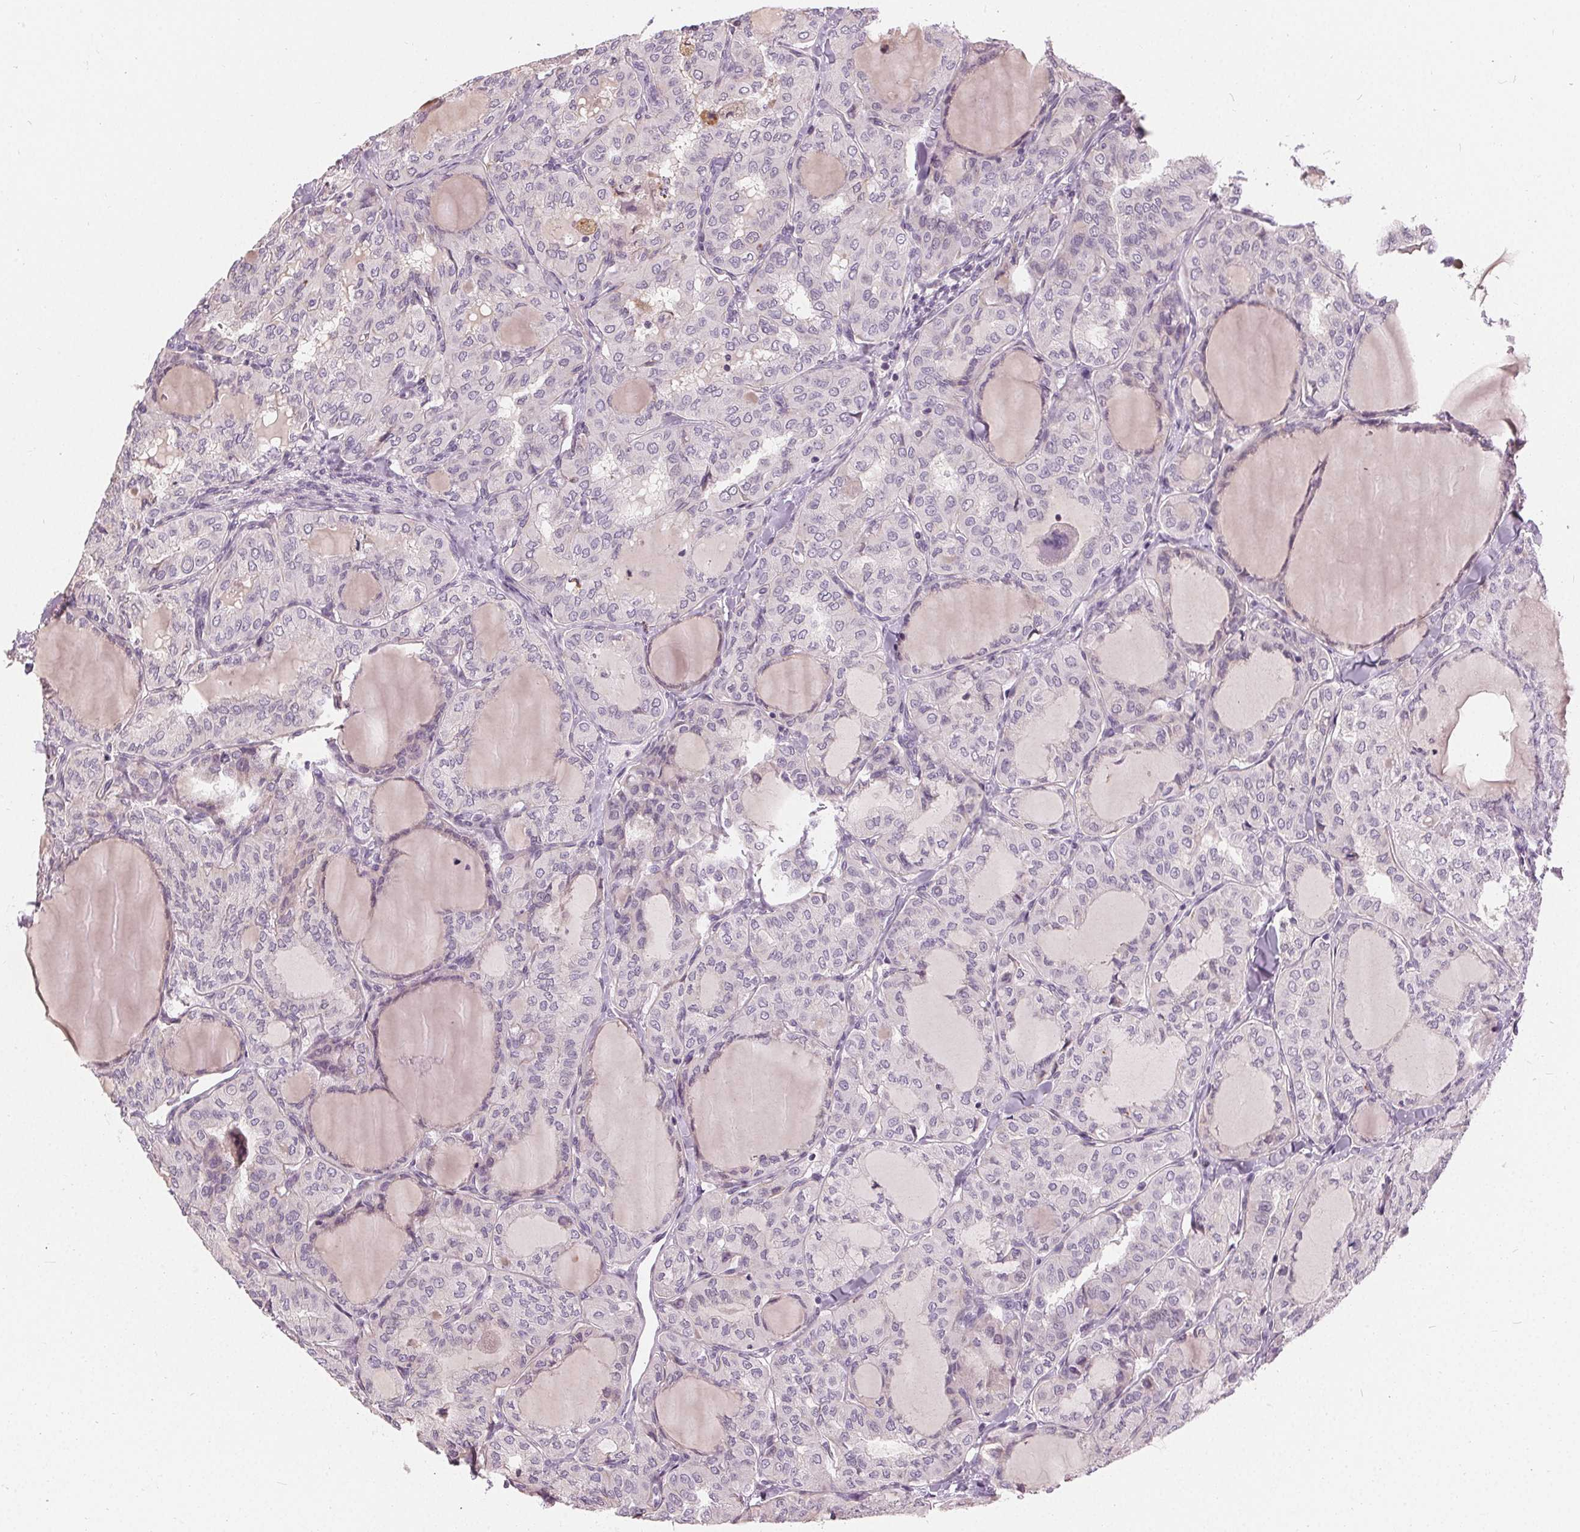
{"staining": {"intensity": "negative", "quantity": "none", "location": "none"}, "tissue": "thyroid cancer", "cell_type": "Tumor cells", "image_type": "cancer", "snomed": [{"axis": "morphology", "description": "Papillary adenocarcinoma, NOS"}, {"axis": "topography", "description": "Thyroid gland"}], "caption": "DAB immunohistochemical staining of thyroid cancer displays no significant positivity in tumor cells.", "gene": "HOPX", "patient": {"sex": "male", "age": 20}}